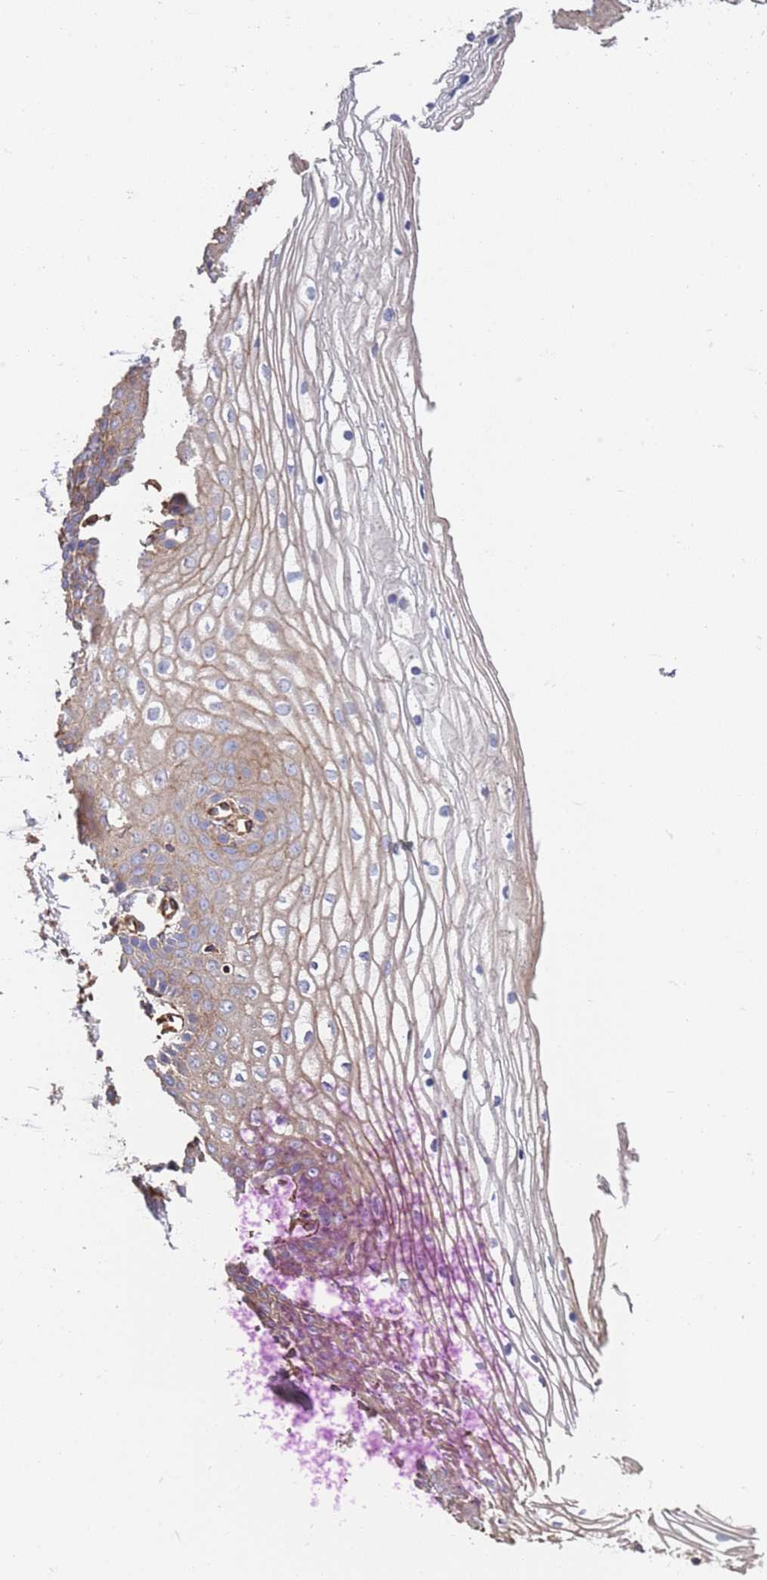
{"staining": {"intensity": "weak", "quantity": "25%-75%", "location": "cytoplasmic/membranous"}, "tissue": "vagina", "cell_type": "Squamous epithelial cells", "image_type": "normal", "snomed": [{"axis": "morphology", "description": "Normal tissue, NOS"}, {"axis": "topography", "description": "Vagina"}], "caption": "Immunohistochemical staining of benign vagina demonstrates 25%-75% levels of weak cytoplasmic/membranous protein staining in approximately 25%-75% of squamous epithelial cells. (DAB = brown stain, brightfield microscopy at high magnification).", "gene": "JAKMIP2", "patient": {"sex": "female", "age": 68}}